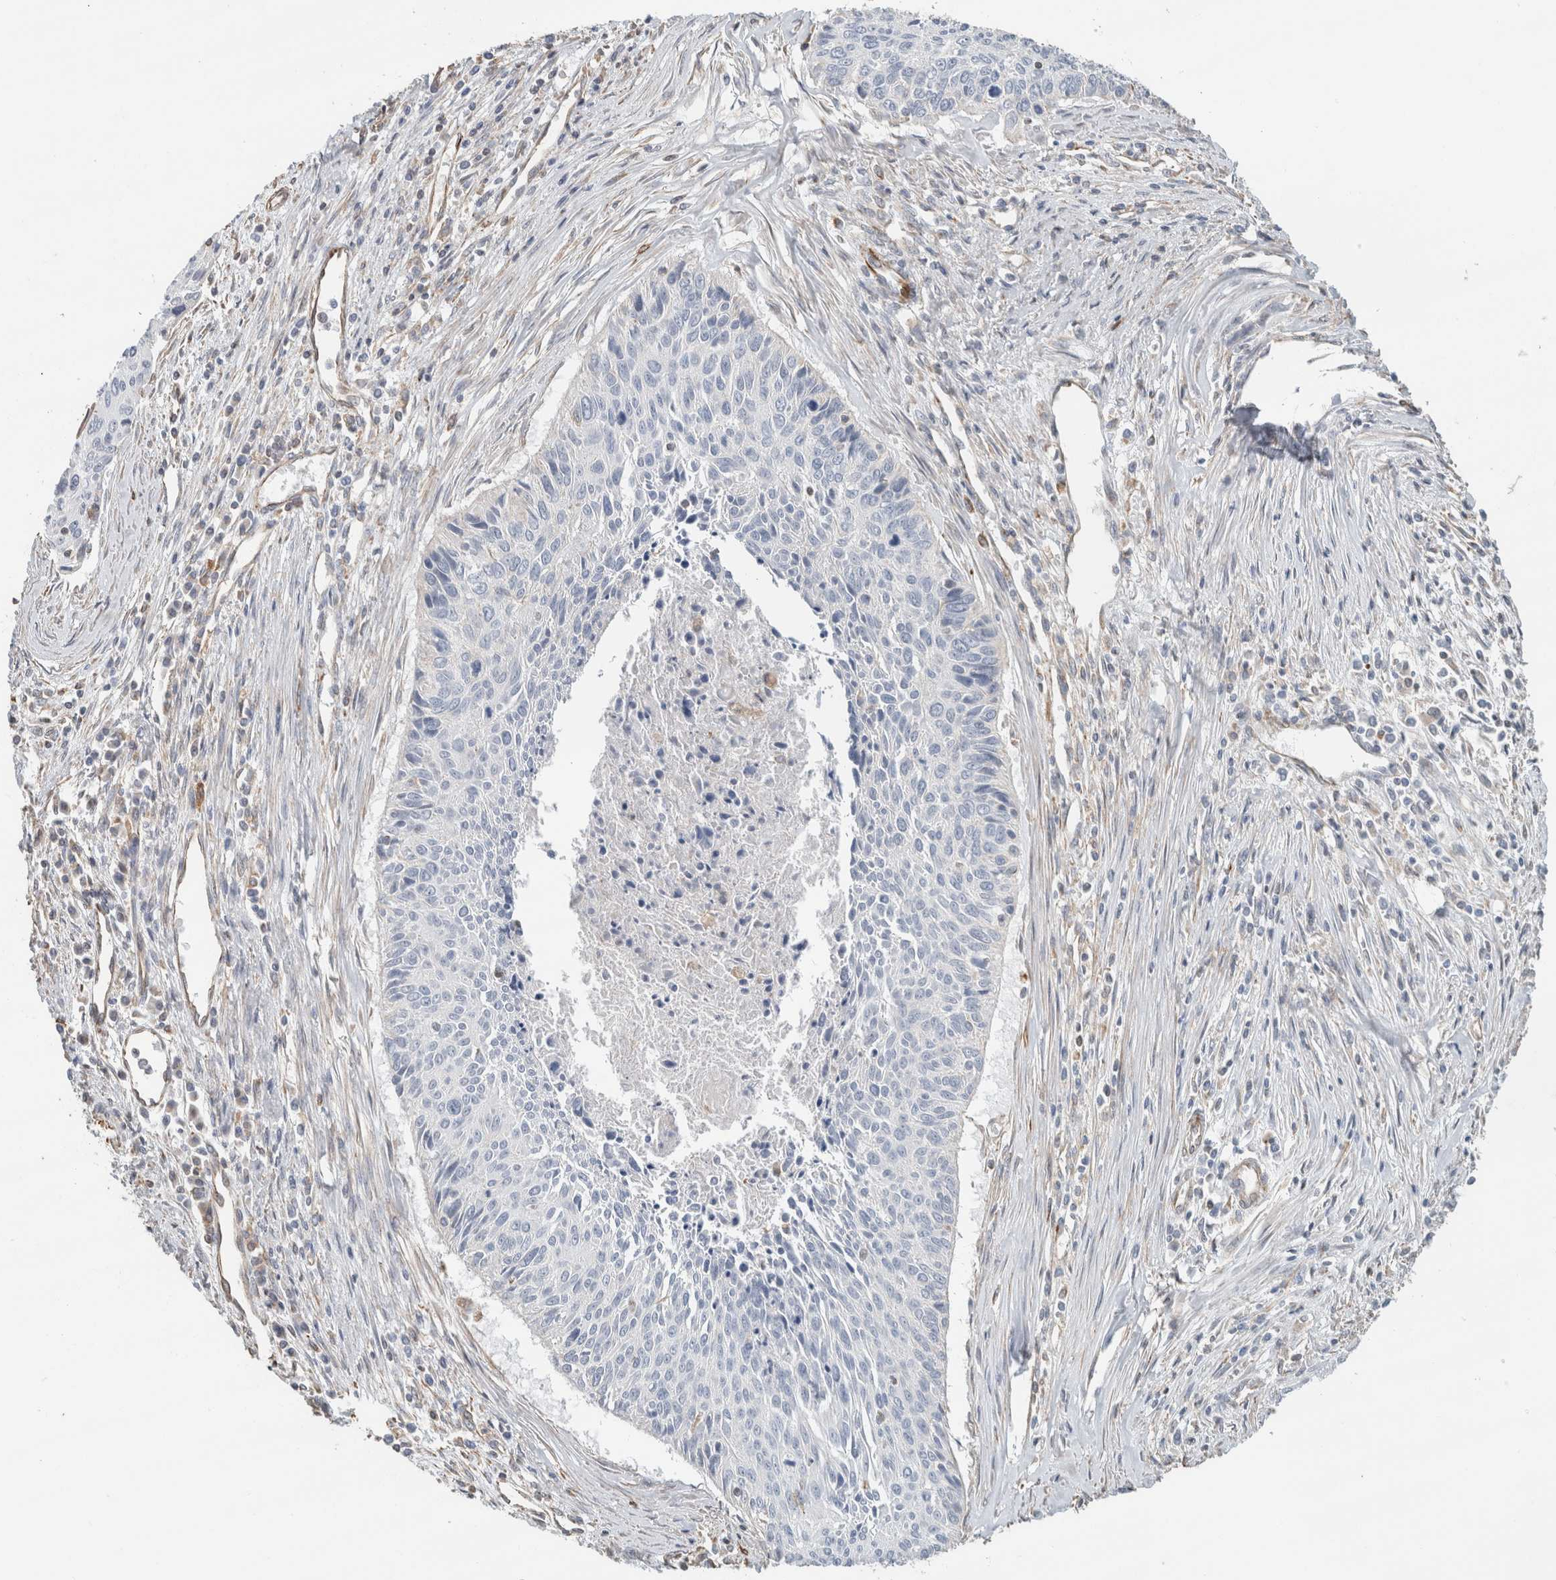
{"staining": {"intensity": "negative", "quantity": "none", "location": "none"}, "tissue": "cervical cancer", "cell_type": "Tumor cells", "image_type": "cancer", "snomed": [{"axis": "morphology", "description": "Squamous cell carcinoma, NOS"}, {"axis": "topography", "description": "Cervix"}], "caption": "High power microscopy image of an IHC photomicrograph of squamous cell carcinoma (cervical), revealing no significant positivity in tumor cells.", "gene": "LY86", "patient": {"sex": "female", "age": 55}}